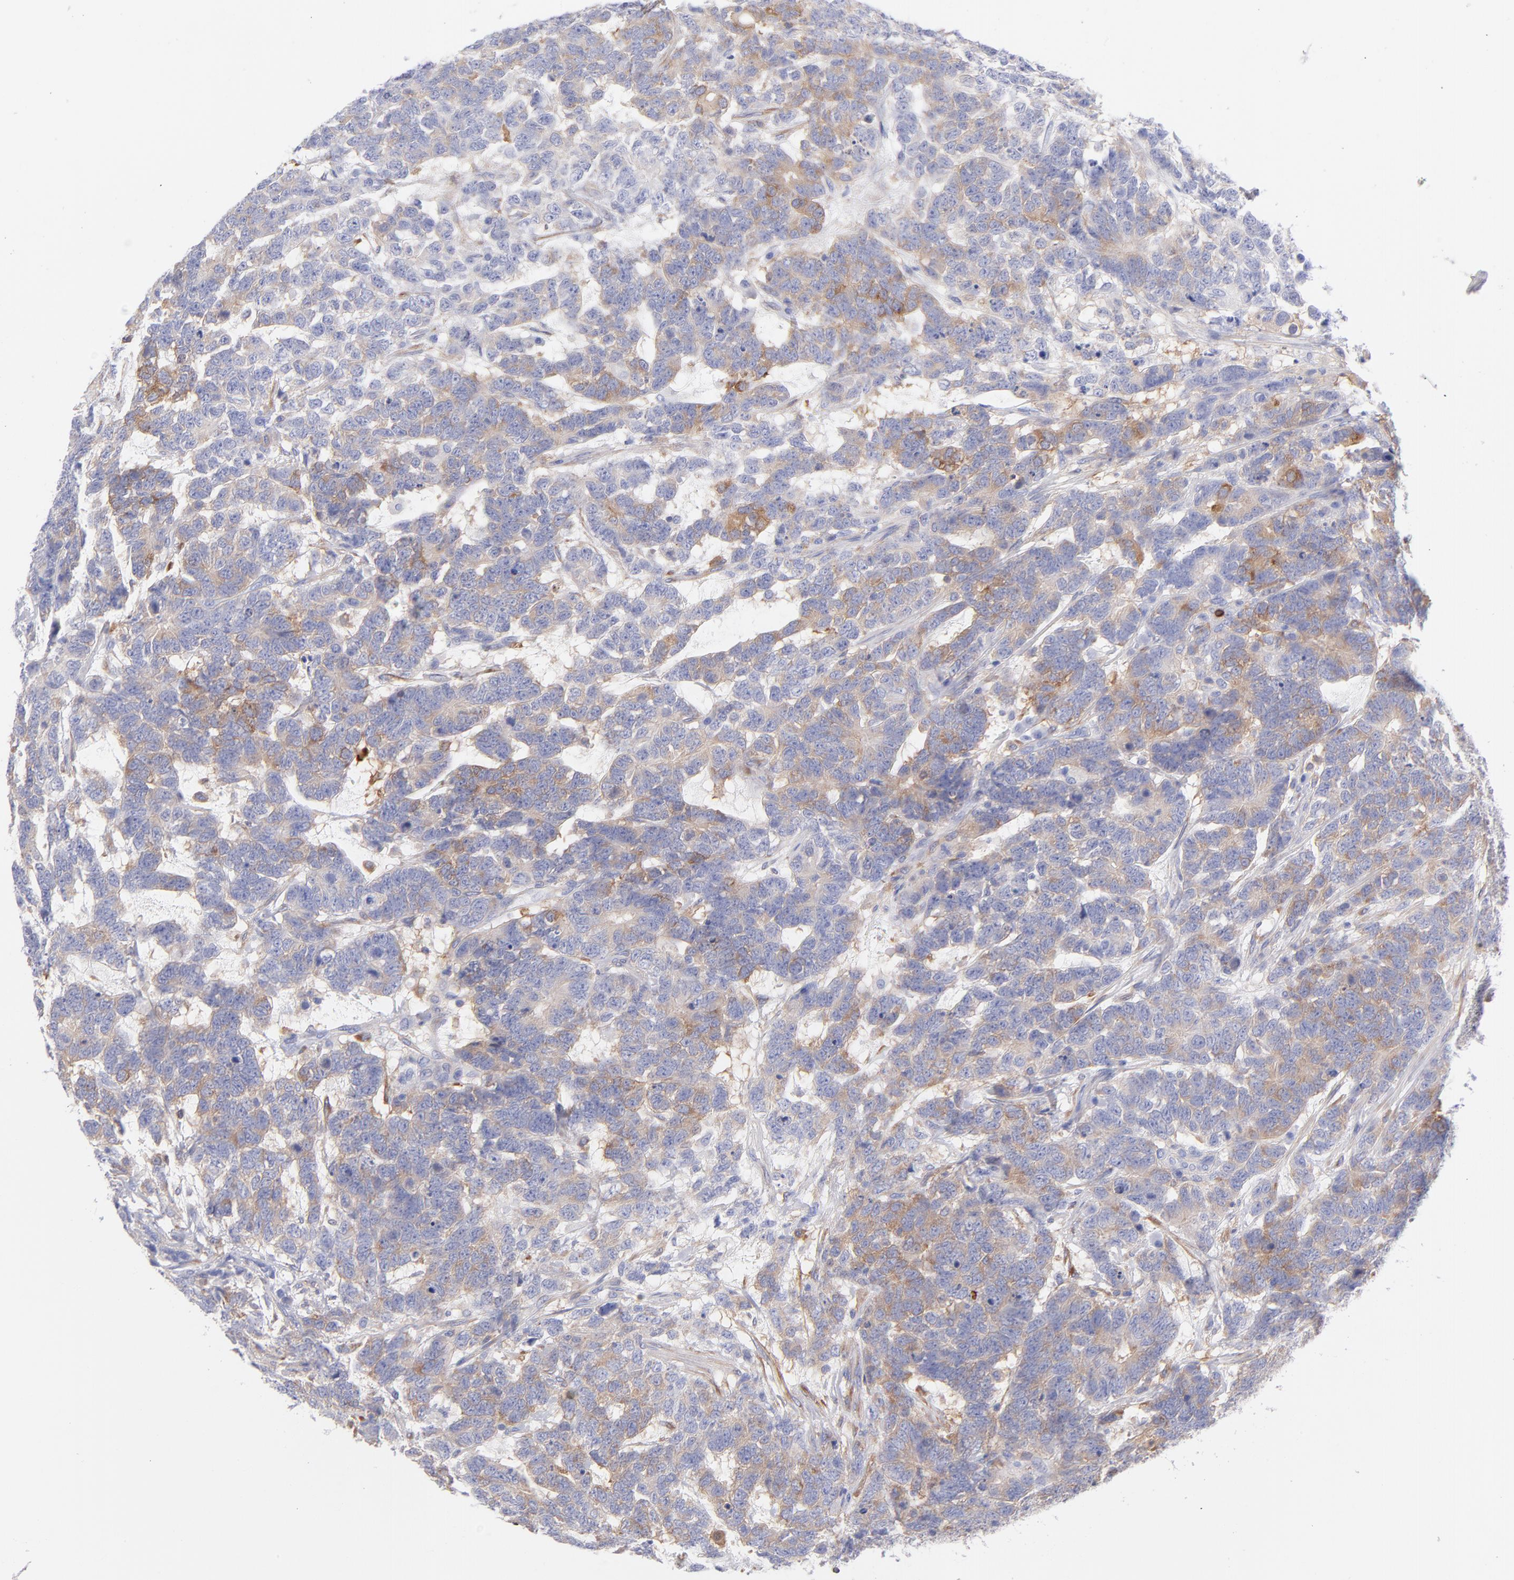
{"staining": {"intensity": "weak", "quantity": ">75%", "location": "cytoplasmic/membranous"}, "tissue": "testis cancer", "cell_type": "Tumor cells", "image_type": "cancer", "snomed": [{"axis": "morphology", "description": "Carcinoma, Embryonal, NOS"}, {"axis": "topography", "description": "Testis"}], "caption": "The micrograph shows staining of testis embryonal carcinoma, revealing weak cytoplasmic/membranous protein positivity (brown color) within tumor cells.", "gene": "PRKCA", "patient": {"sex": "male", "age": 26}}